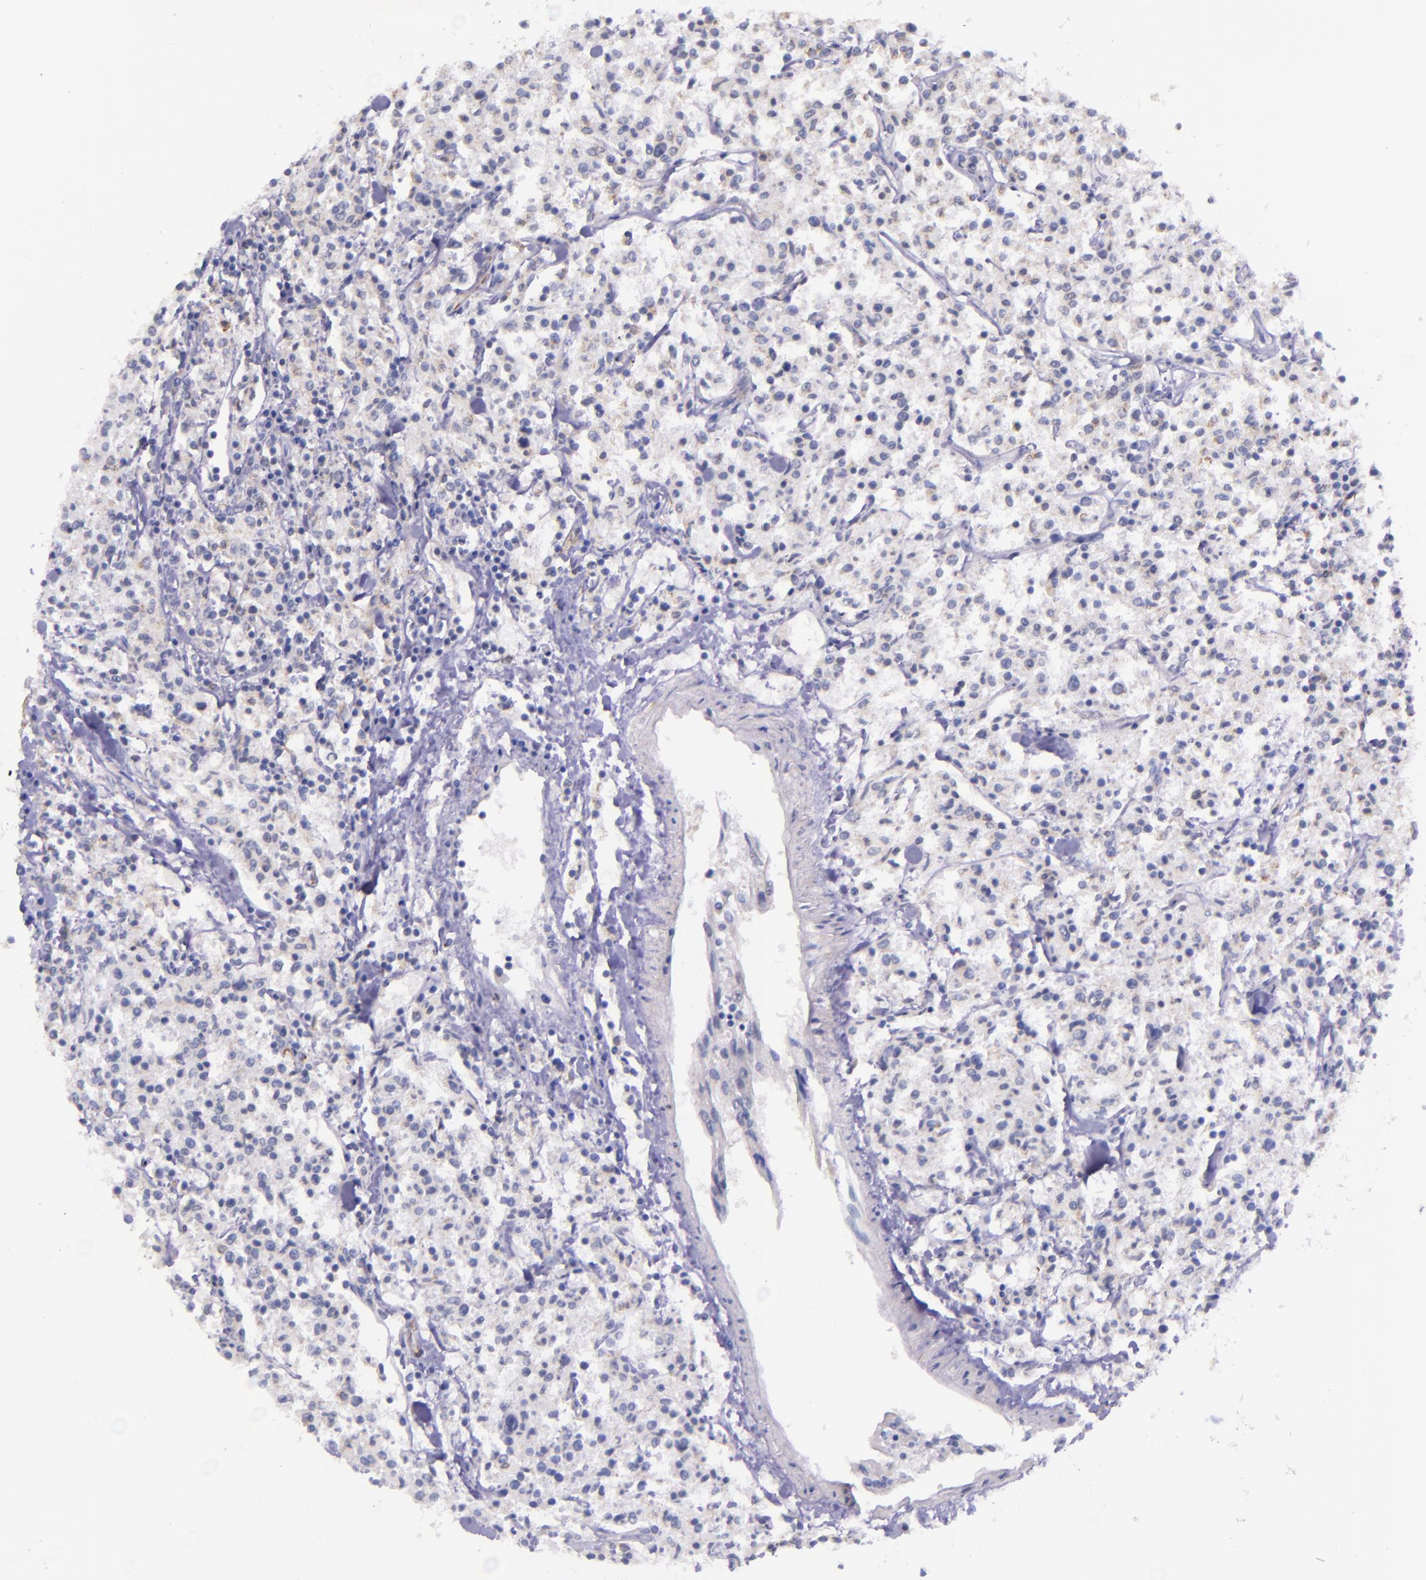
{"staining": {"intensity": "negative", "quantity": "none", "location": "none"}, "tissue": "lymphoma", "cell_type": "Tumor cells", "image_type": "cancer", "snomed": [{"axis": "morphology", "description": "Malignant lymphoma, non-Hodgkin's type, Low grade"}, {"axis": "topography", "description": "Small intestine"}], "caption": "Lymphoma was stained to show a protein in brown. There is no significant positivity in tumor cells.", "gene": "IDH3G", "patient": {"sex": "female", "age": 59}}